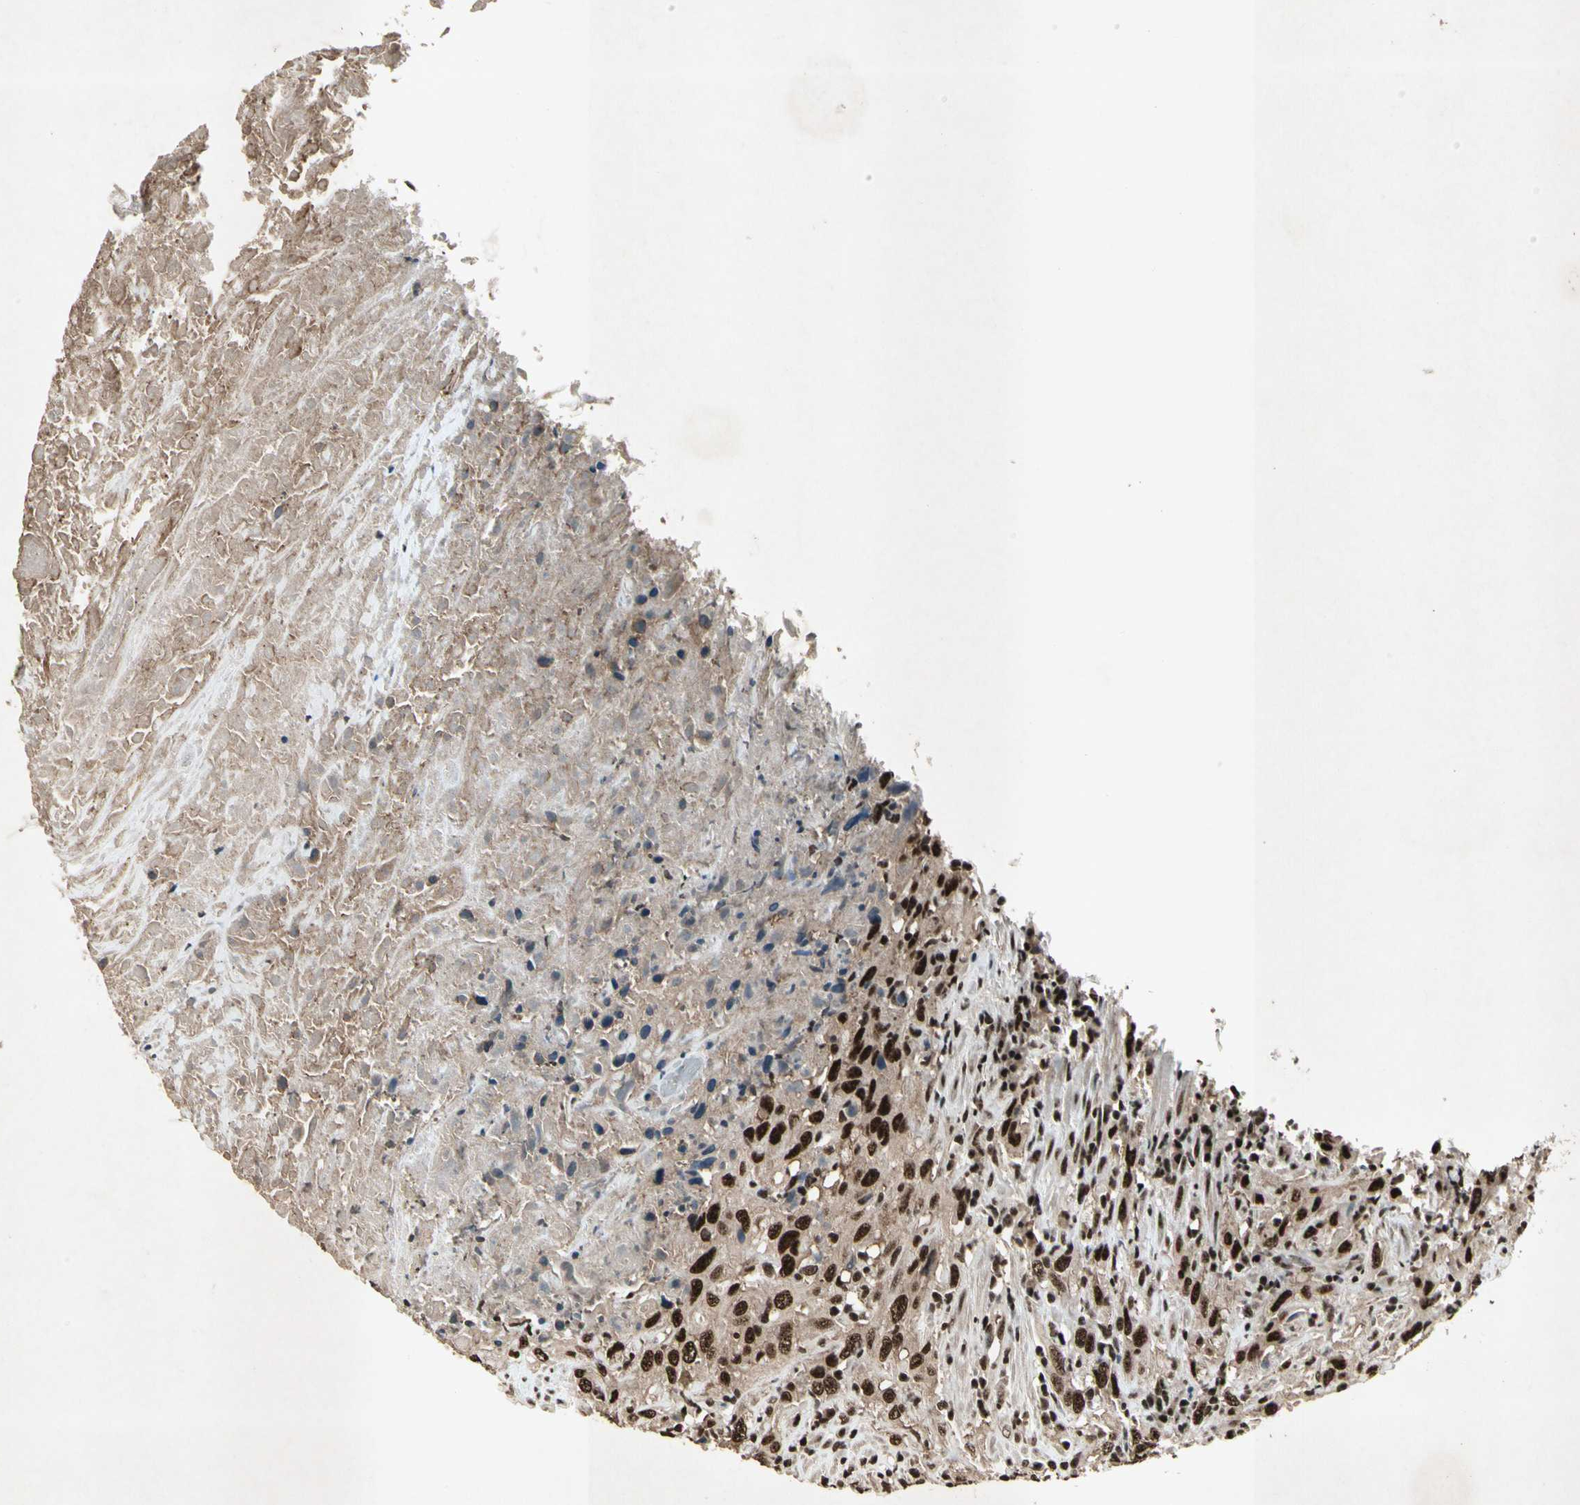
{"staining": {"intensity": "strong", "quantity": ">75%", "location": "nuclear"}, "tissue": "urothelial cancer", "cell_type": "Tumor cells", "image_type": "cancer", "snomed": [{"axis": "morphology", "description": "Urothelial carcinoma, High grade"}, {"axis": "topography", "description": "Urinary bladder"}], "caption": "Immunohistochemistry of human urothelial cancer demonstrates high levels of strong nuclear positivity in approximately >75% of tumor cells.", "gene": "TBX2", "patient": {"sex": "male", "age": 61}}